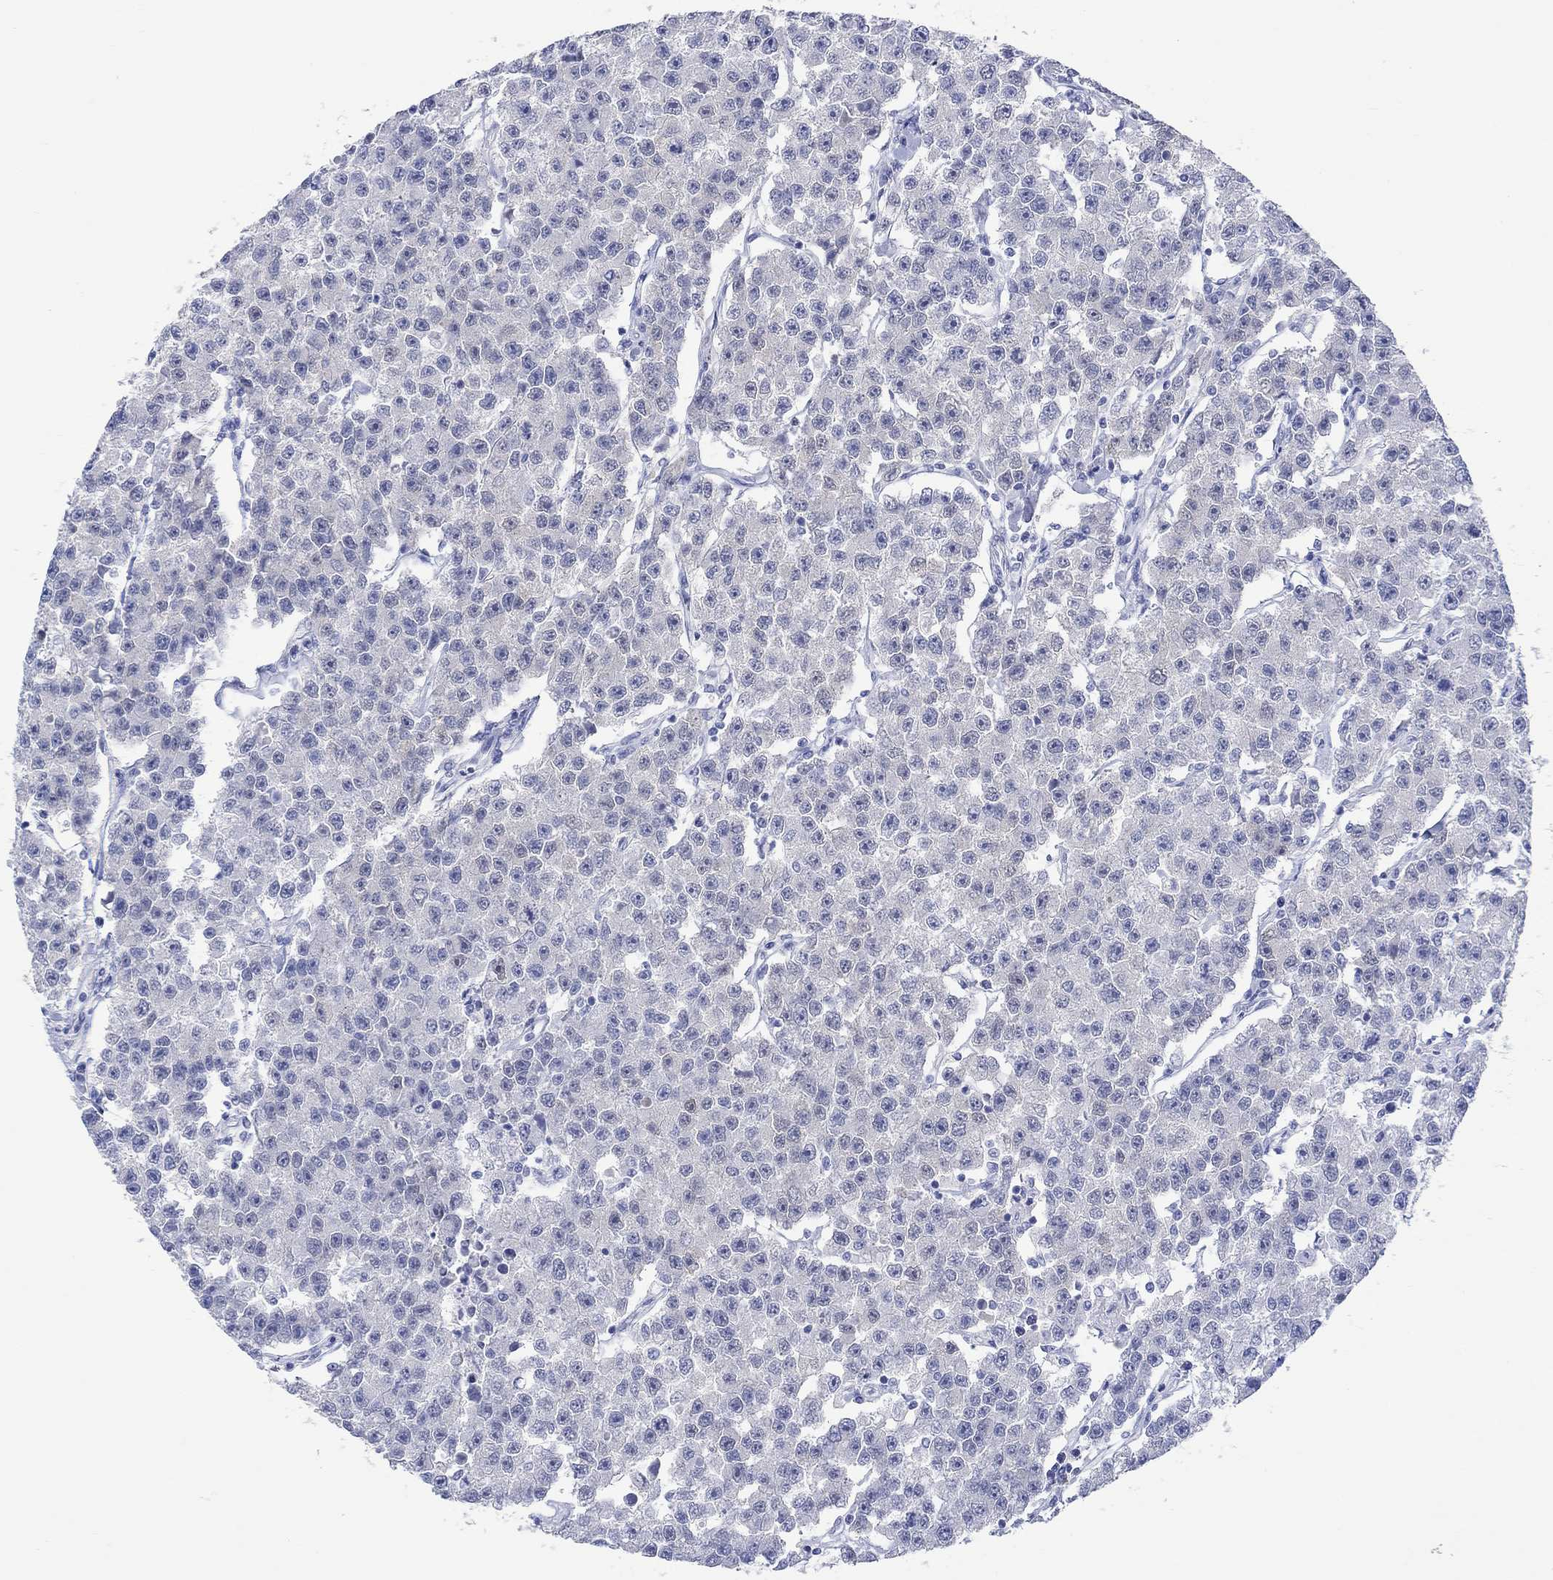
{"staining": {"intensity": "negative", "quantity": "none", "location": "none"}, "tissue": "testis cancer", "cell_type": "Tumor cells", "image_type": "cancer", "snomed": [{"axis": "morphology", "description": "Seminoma, NOS"}, {"axis": "topography", "description": "Testis"}], "caption": "A photomicrograph of human testis cancer (seminoma) is negative for staining in tumor cells.", "gene": "MSI1", "patient": {"sex": "male", "age": 59}}